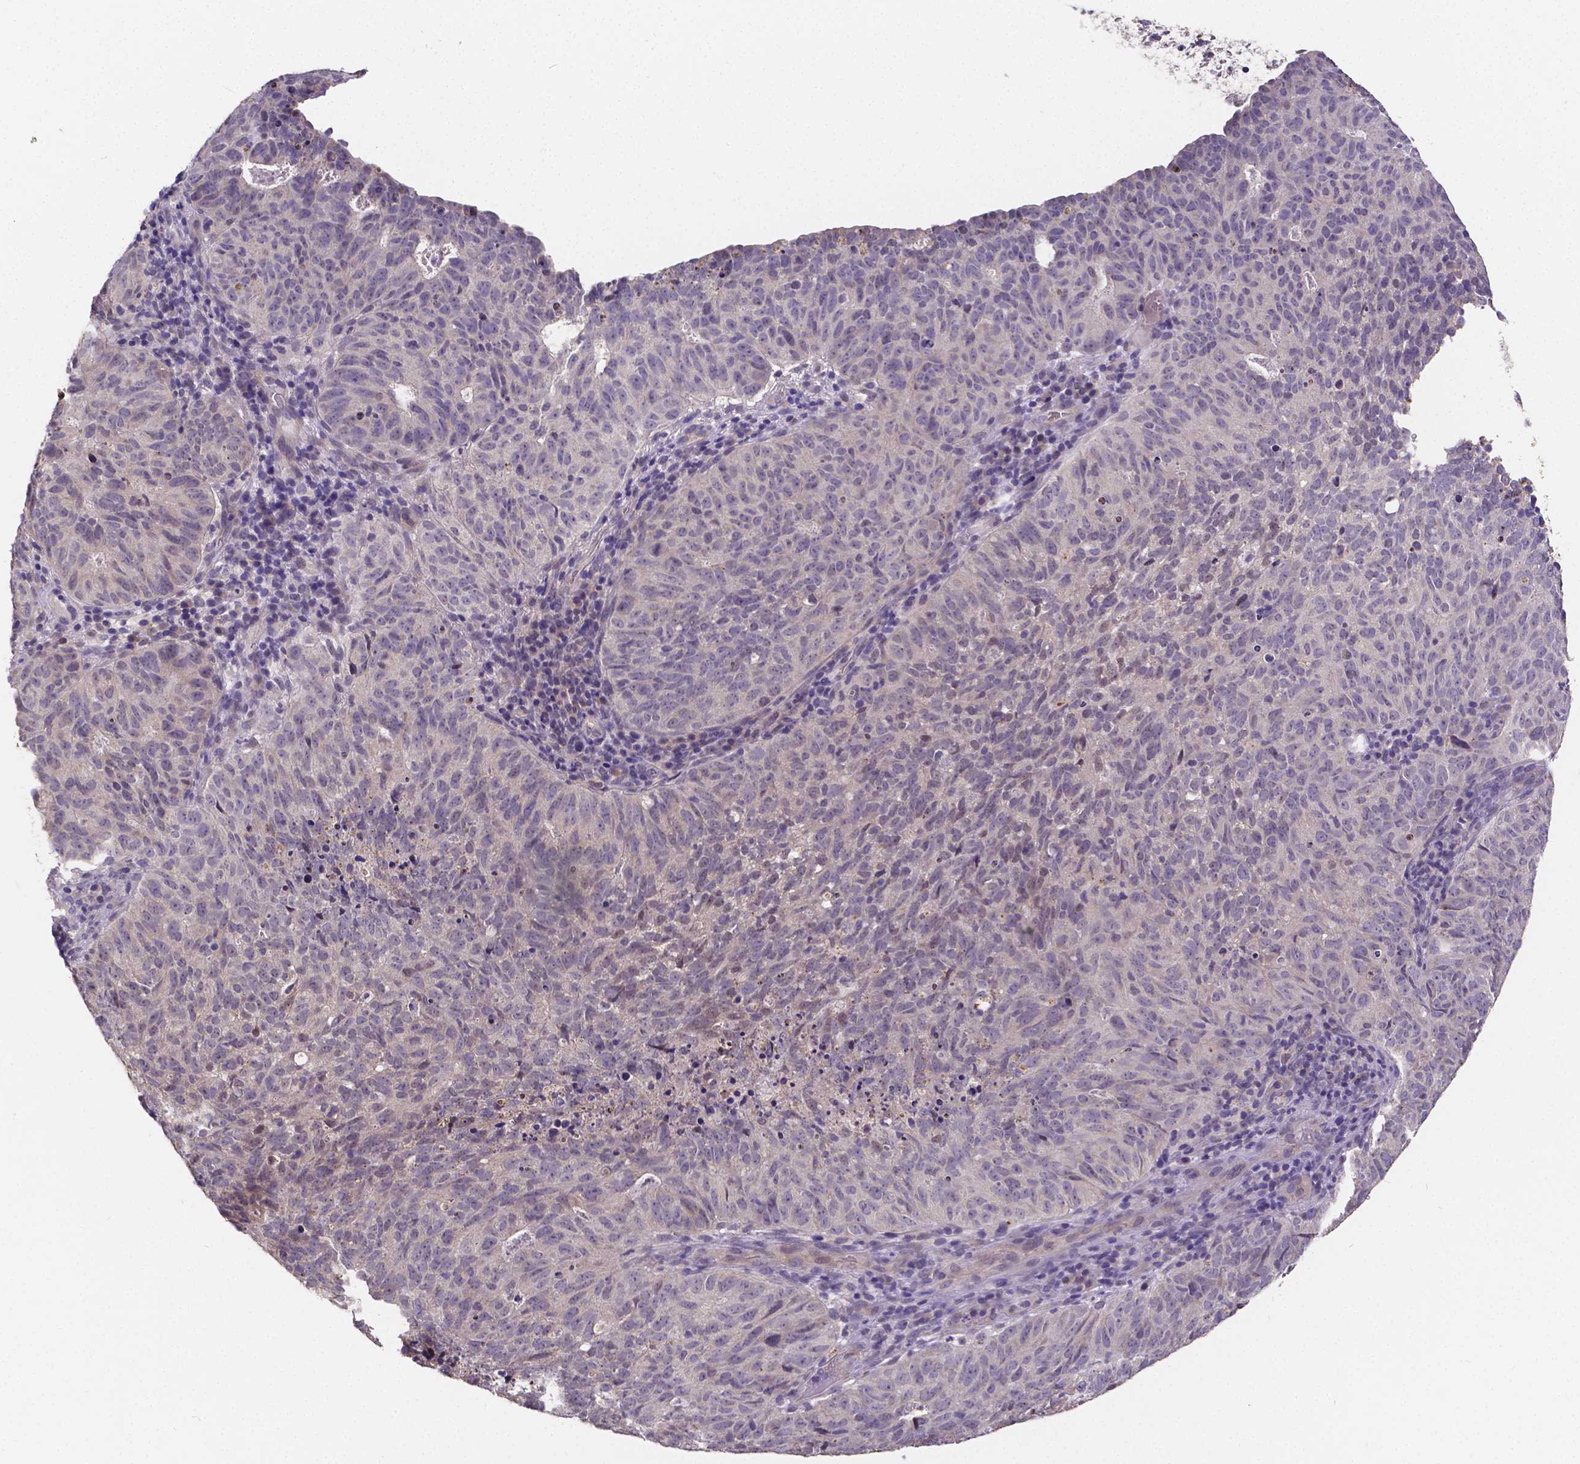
{"staining": {"intensity": "negative", "quantity": "none", "location": "none"}, "tissue": "cervical cancer", "cell_type": "Tumor cells", "image_type": "cancer", "snomed": [{"axis": "morphology", "description": "Adenocarcinoma, NOS"}, {"axis": "topography", "description": "Cervix"}], "caption": "A high-resolution histopathology image shows IHC staining of cervical adenocarcinoma, which exhibits no significant positivity in tumor cells.", "gene": "CTNNA2", "patient": {"sex": "female", "age": 38}}